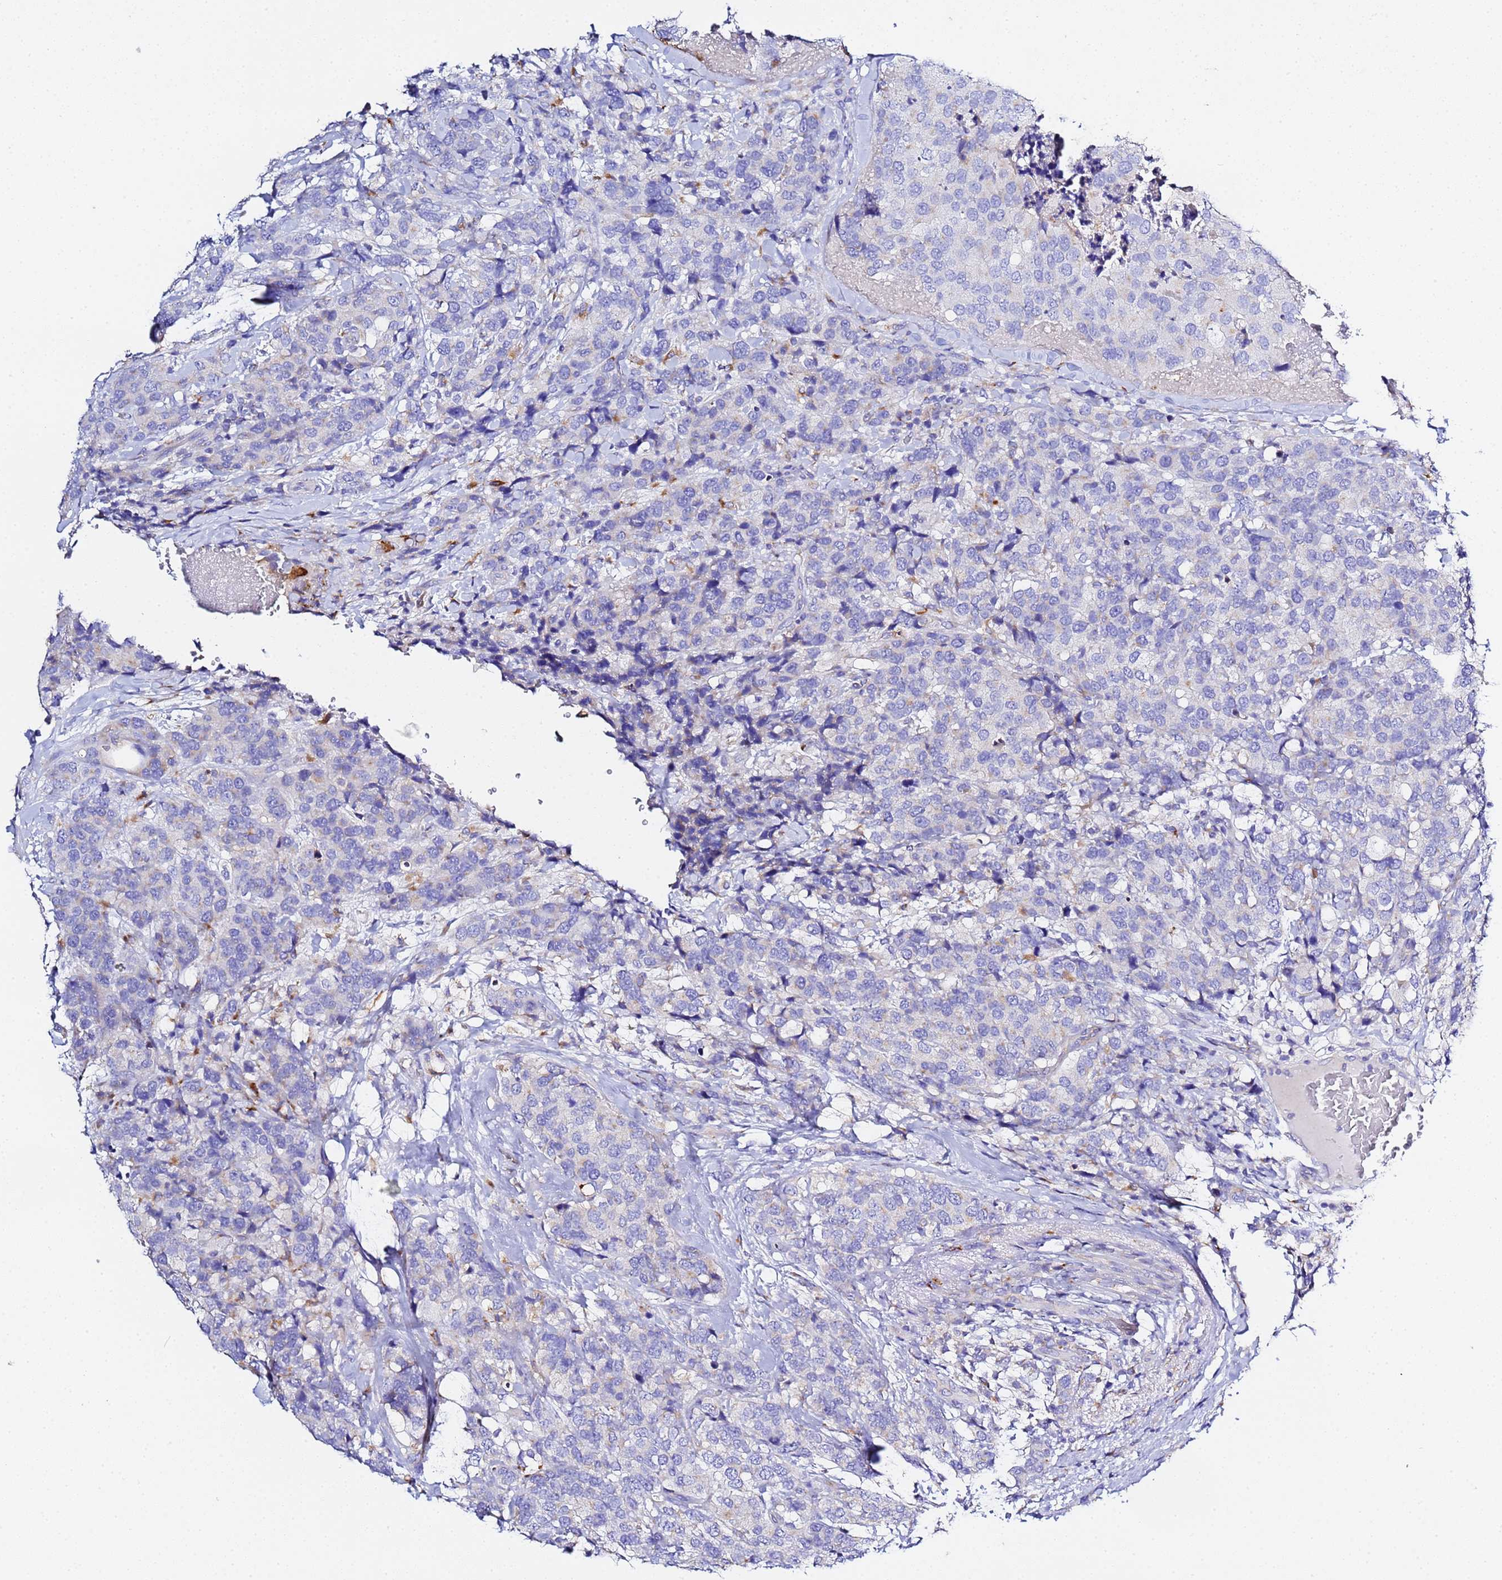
{"staining": {"intensity": "negative", "quantity": "none", "location": "none"}, "tissue": "breast cancer", "cell_type": "Tumor cells", "image_type": "cancer", "snomed": [{"axis": "morphology", "description": "Lobular carcinoma"}, {"axis": "topography", "description": "Breast"}], "caption": "Lobular carcinoma (breast) was stained to show a protein in brown. There is no significant staining in tumor cells.", "gene": "VTI1B", "patient": {"sex": "female", "age": 59}}